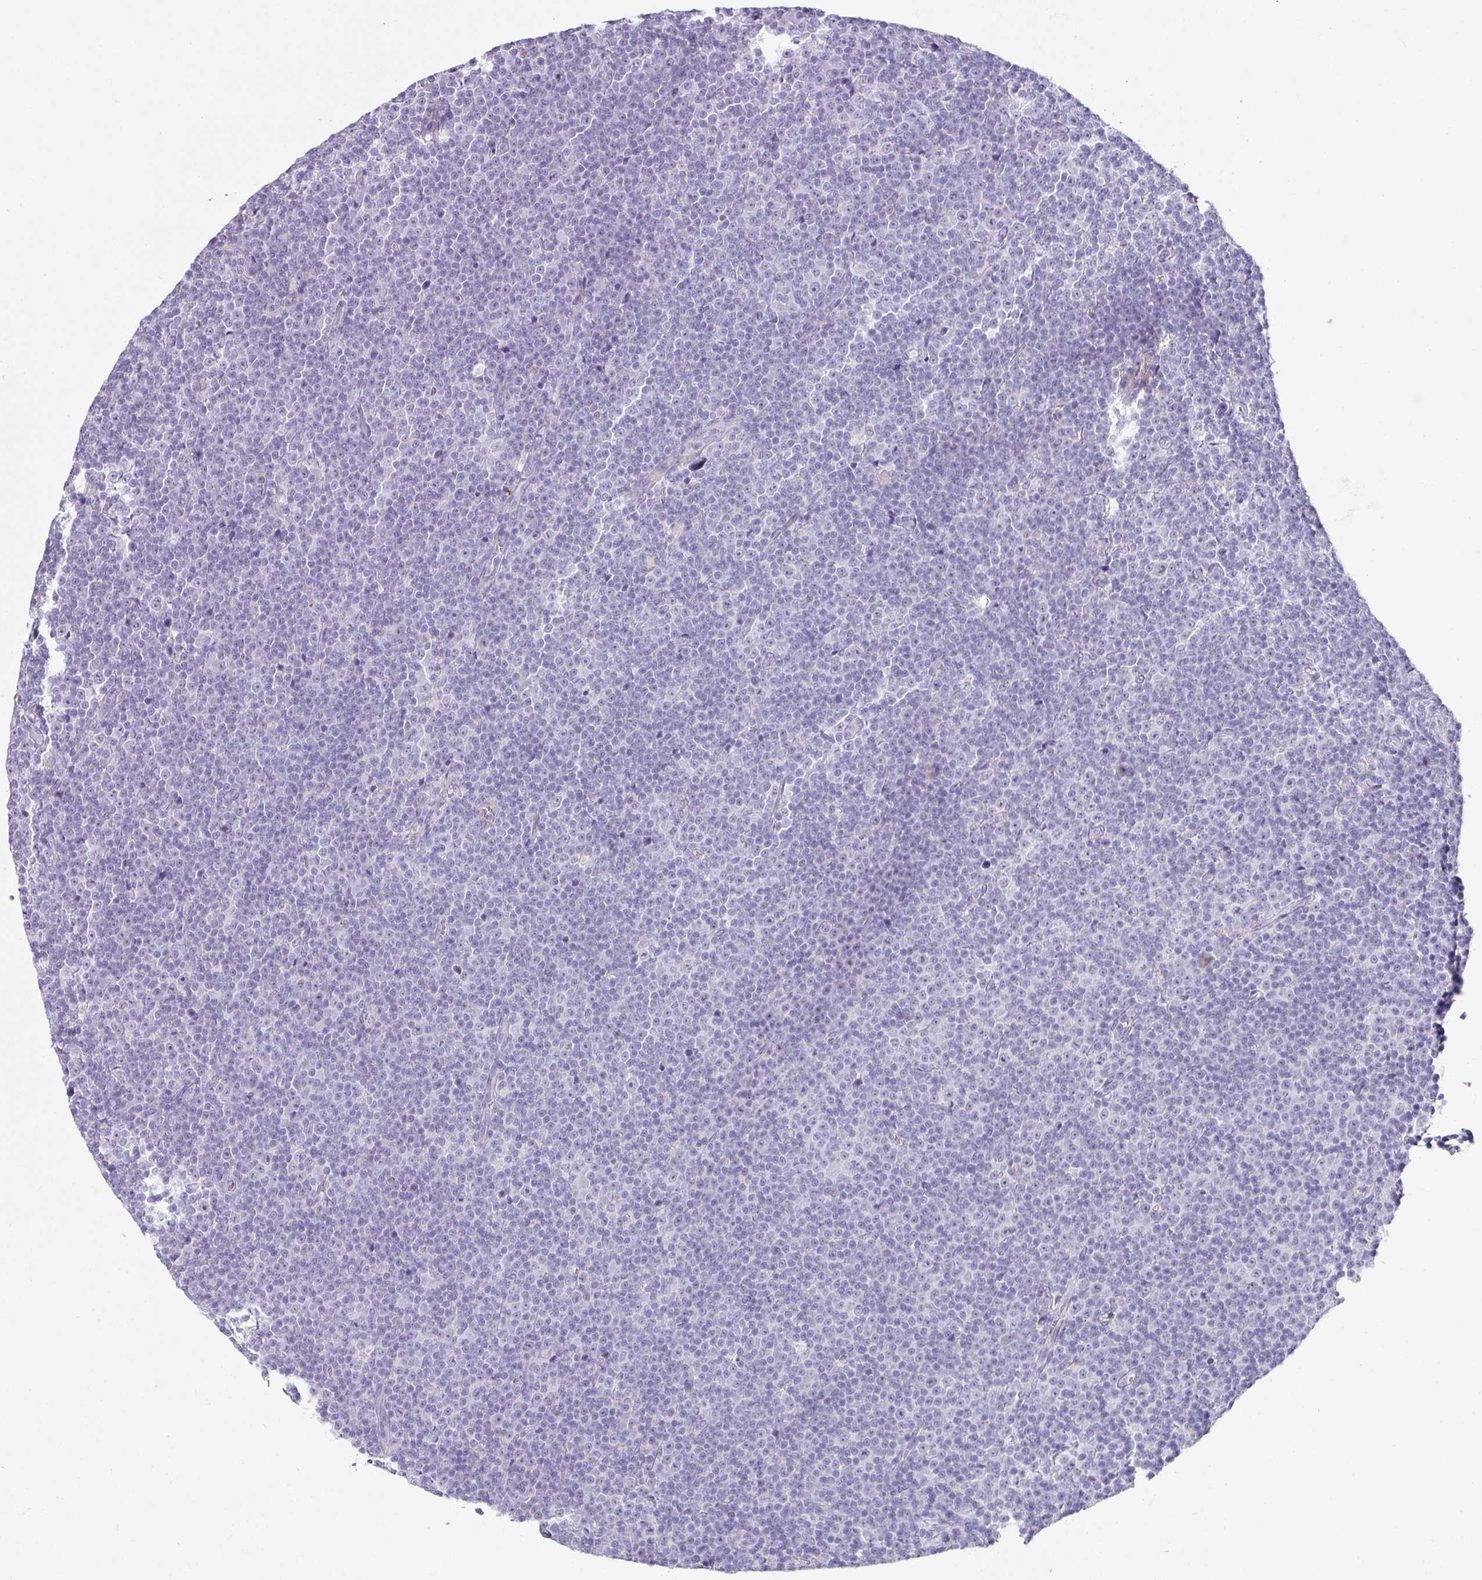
{"staining": {"intensity": "negative", "quantity": "none", "location": "none"}, "tissue": "lymphoma", "cell_type": "Tumor cells", "image_type": "cancer", "snomed": [{"axis": "morphology", "description": "Malignant lymphoma, non-Hodgkin's type, Low grade"}, {"axis": "topography", "description": "Lymph node"}], "caption": "Tumor cells show no significant staining in malignant lymphoma, non-Hodgkin's type (low-grade).", "gene": "OR52N1", "patient": {"sex": "female", "age": 67}}